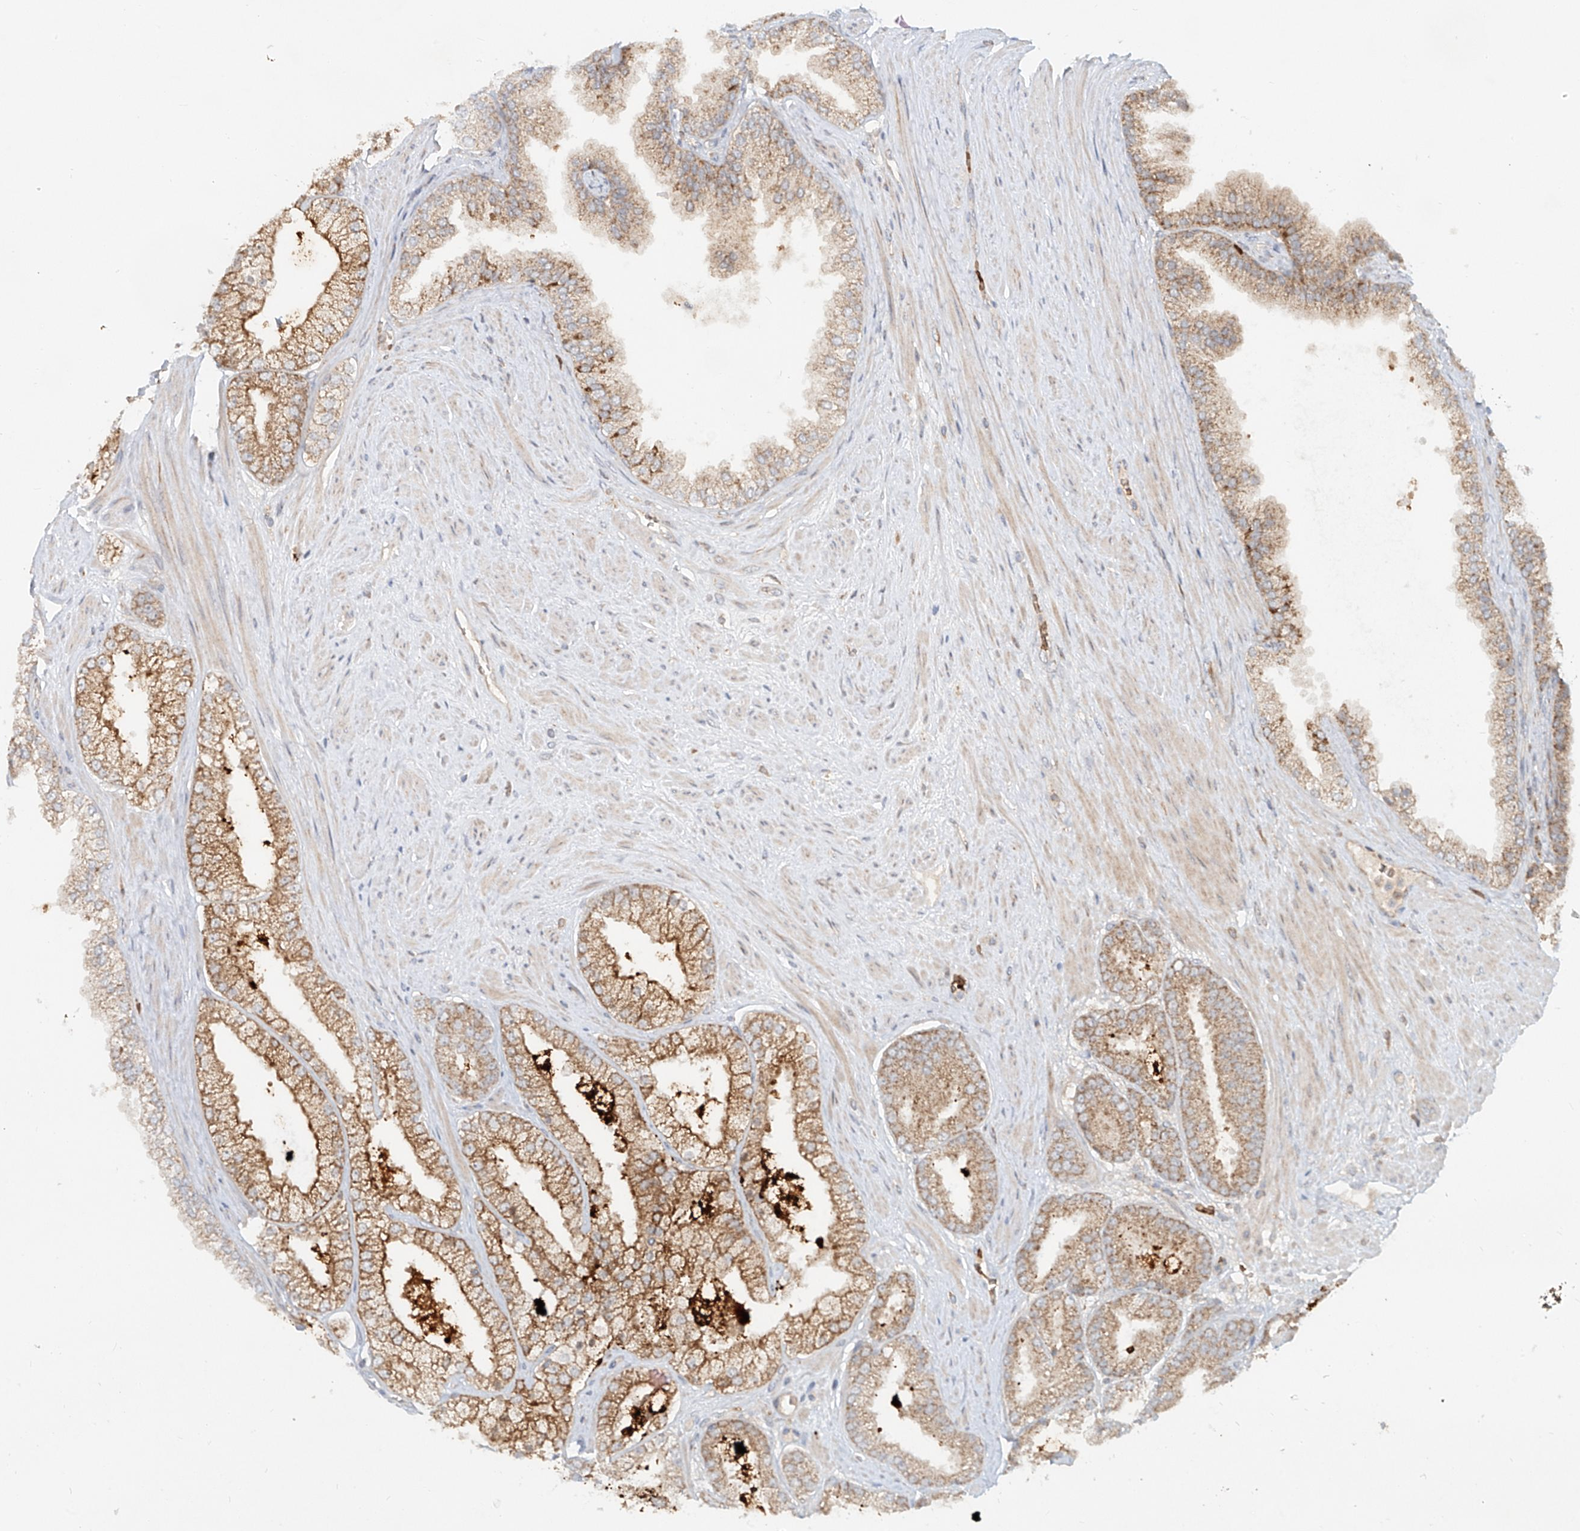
{"staining": {"intensity": "weak", "quantity": ">75%", "location": "cytoplasmic/membranous"}, "tissue": "prostate cancer", "cell_type": "Tumor cells", "image_type": "cancer", "snomed": [{"axis": "morphology", "description": "Adenocarcinoma, High grade"}, {"axis": "topography", "description": "Prostate"}], "caption": "Immunohistochemical staining of human adenocarcinoma (high-grade) (prostate) shows low levels of weak cytoplasmic/membranous protein staining in about >75% of tumor cells.", "gene": "FGD2", "patient": {"sex": "male", "age": 58}}